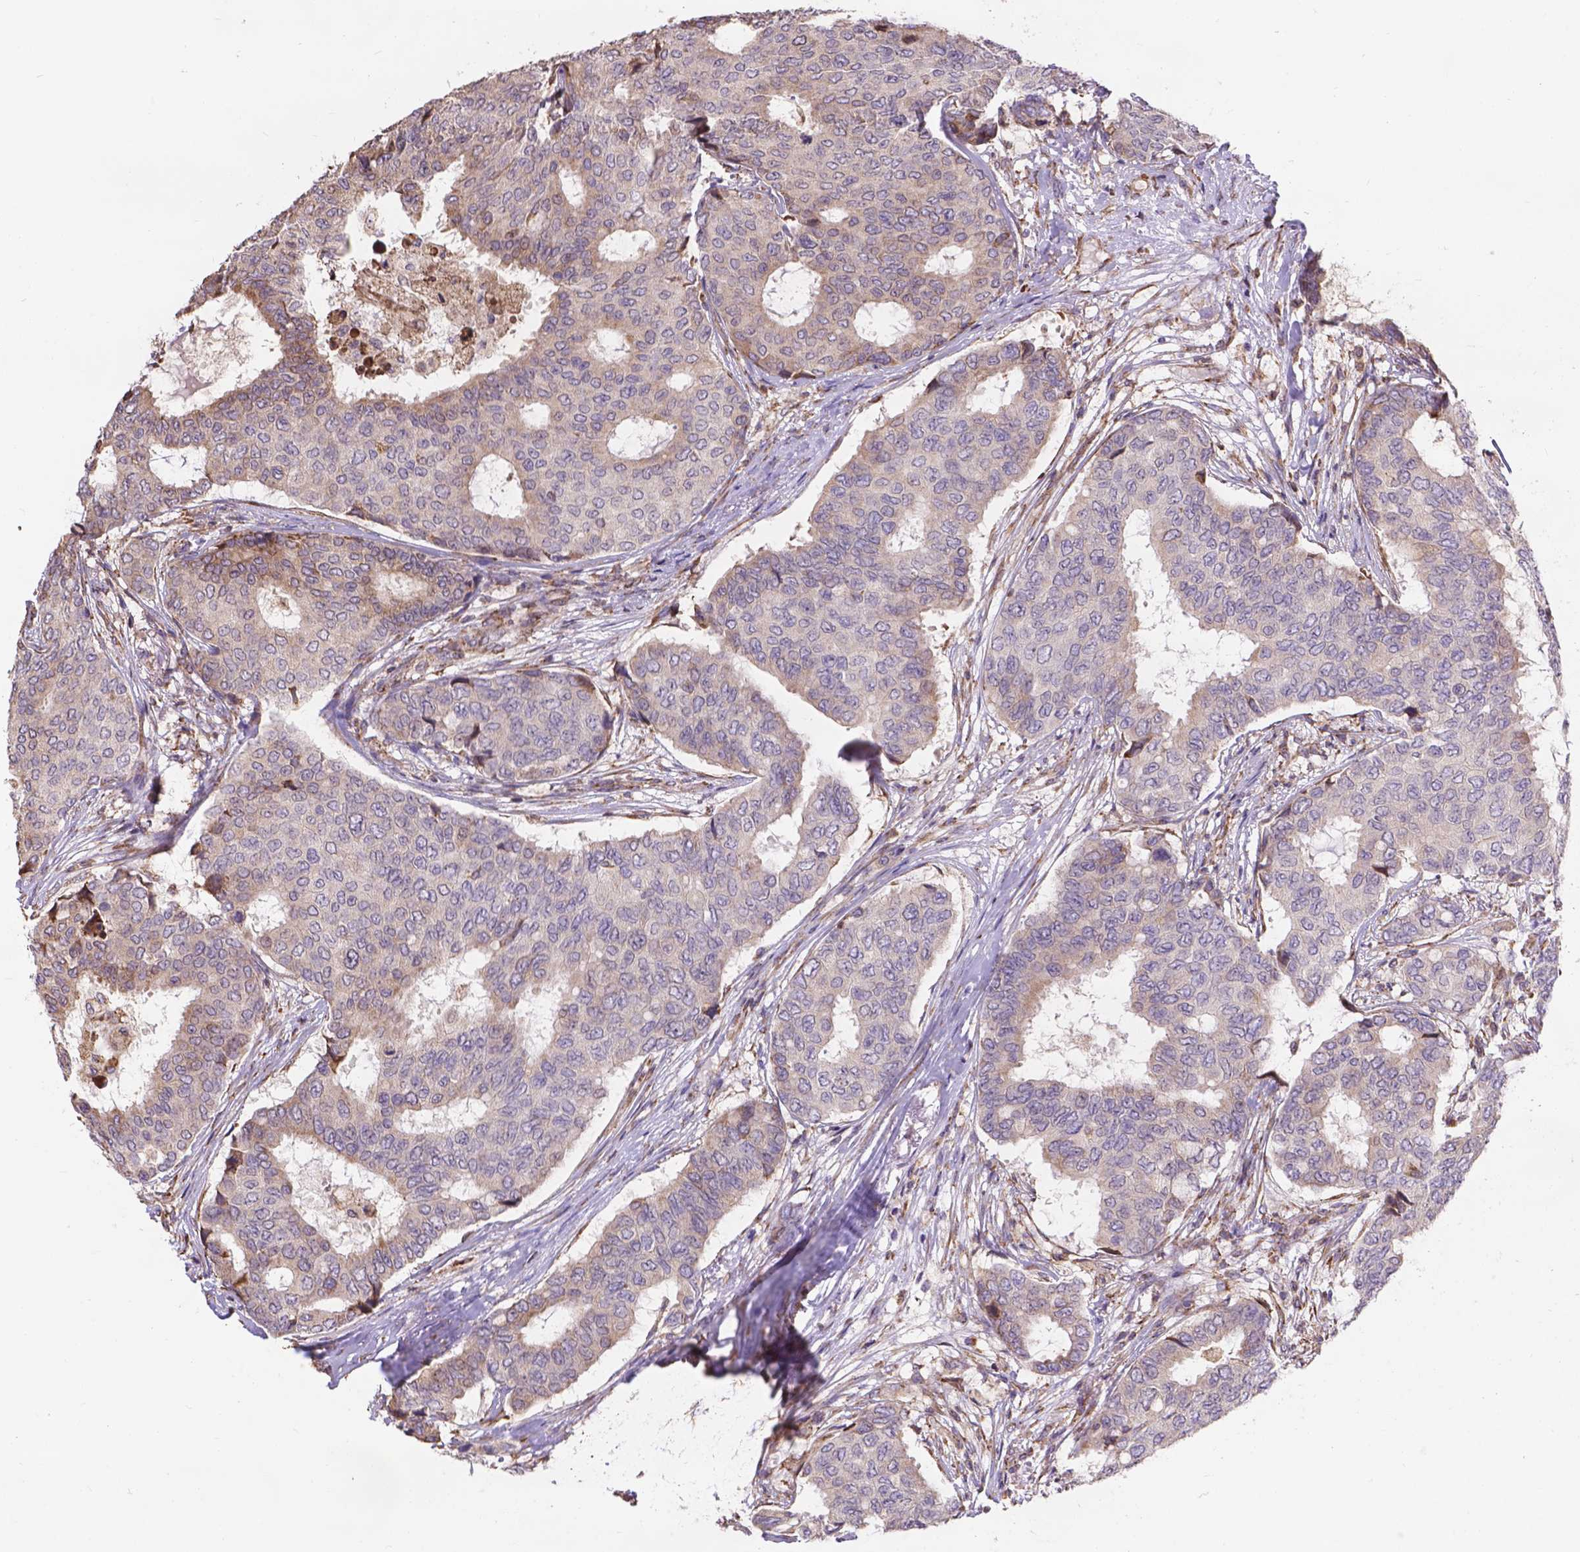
{"staining": {"intensity": "weak", "quantity": "<25%", "location": "cytoplasmic/membranous"}, "tissue": "breast cancer", "cell_type": "Tumor cells", "image_type": "cancer", "snomed": [{"axis": "morphology", "description": "Duct carcinoma"}, {"axis": "topography", "description": "Breast"}], "caption": "Immunohistochemical staining of human invasive ductal carcinoma (breast) displays no significant positivity in tumor cells.", "gene": "IPO11", "patient": {"sex": "female", "age": 75}}